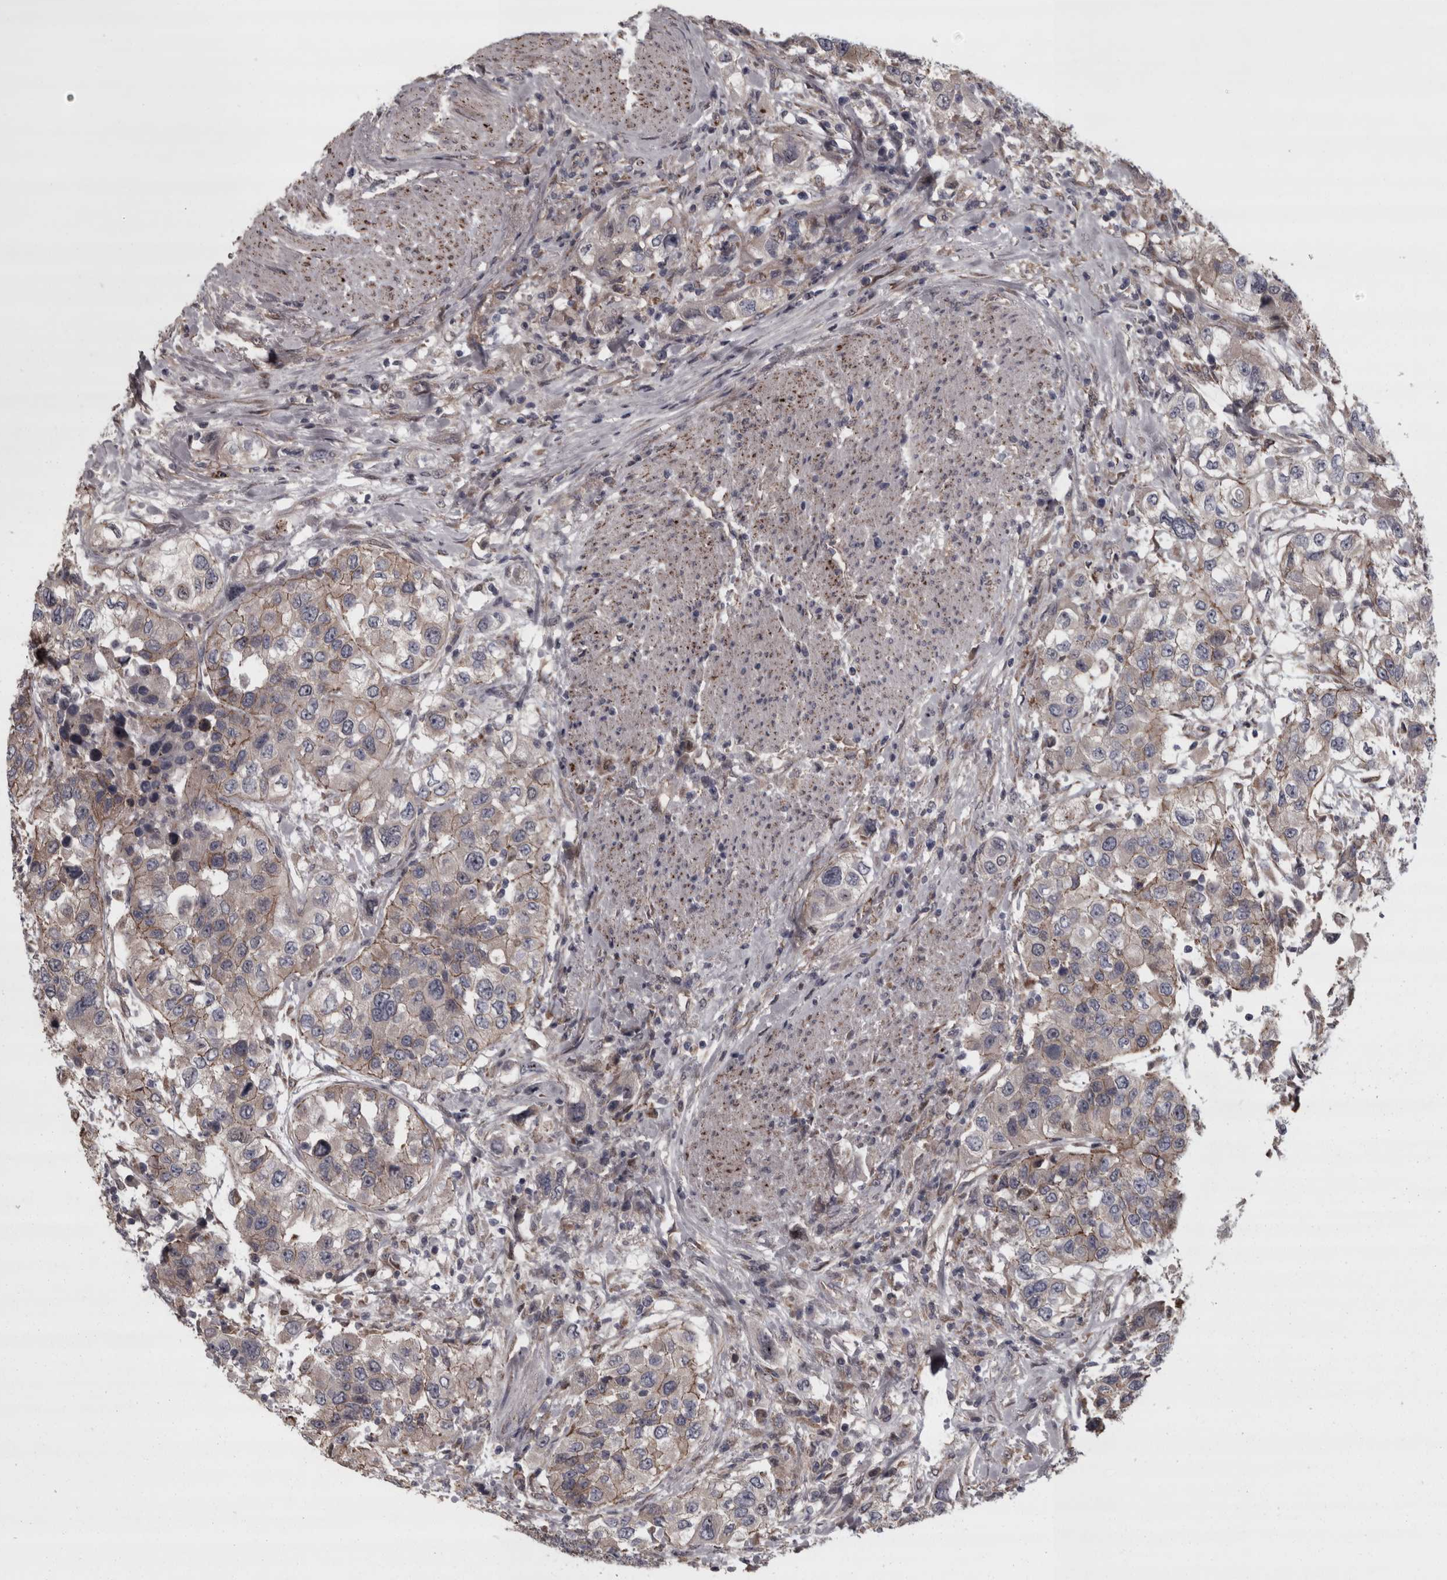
{"staining": {"intensity": "weak", "quantity": "25%-75%", "location": "cytoplasmic/membranous"}, "tissue": "urothelial cancer", "cell_type": "Tumor cells", "image_type": "cancer", "snomed": [{"axis": "morphology", "description": "Urothelial carcinoma, High grade"}, {"axis": "topography", "description": "Urinary bladder"}], "caption": "DAB immunohistochemical staining of human urothelial cancer displays weak cytoplasmic/membranous protein staining in about 25%-75% of tumor cells. The protein is stained brown, and the nuclei are stained in blue (DAB (3,3'-diaminobenzidine) IHC with brightfield microscopy, high magnification).", "gene": "PCDH17", "patient": {"sex": "female", "age": 80}}